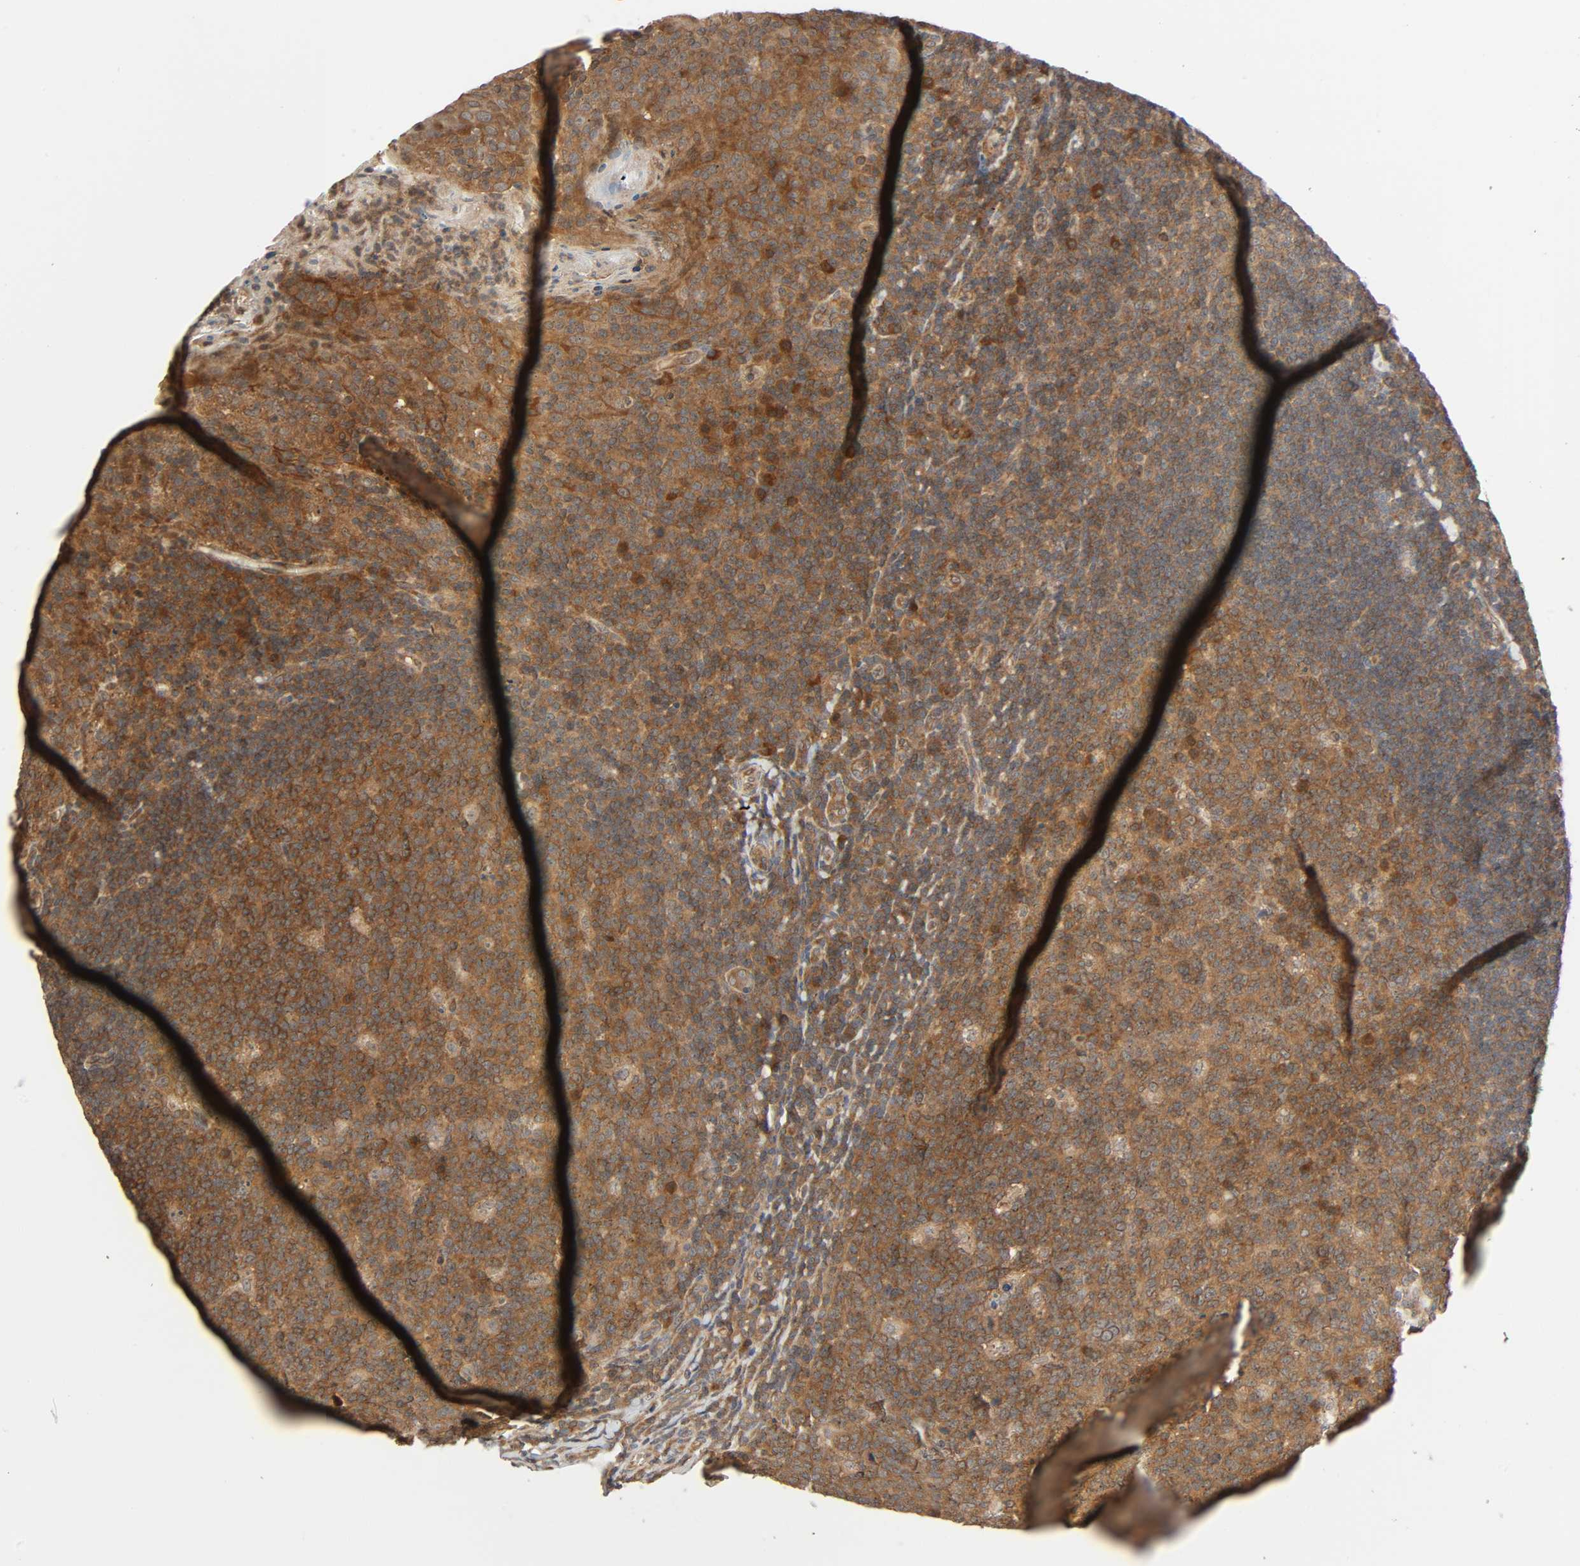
{"staining": {"intensity": "moderate", "quantity": ">75%", "location": "cytoplasmic/membranous"}, "tissue": "tonsil", "cell_type": "Germinal center cells", "image_type": "normal", "snomed": [{"axis": "morphology", "description": "Normal tissue, NOS"}, {"axis": "topography", "description": "Tonsil"}], "caption": "Brown immunohistochemical staining in unremarkable tonsil exhibits moderate cytoplasmic/membranous positivity in approximately >75% of germinal center cells. The protein is stained brown, and the nuclei are stained in blue (DAB IHC with brightfield microscopy, high magnification).", "gene": "PPP2R1B", "patient": {"sex": "male", "age": 17}}